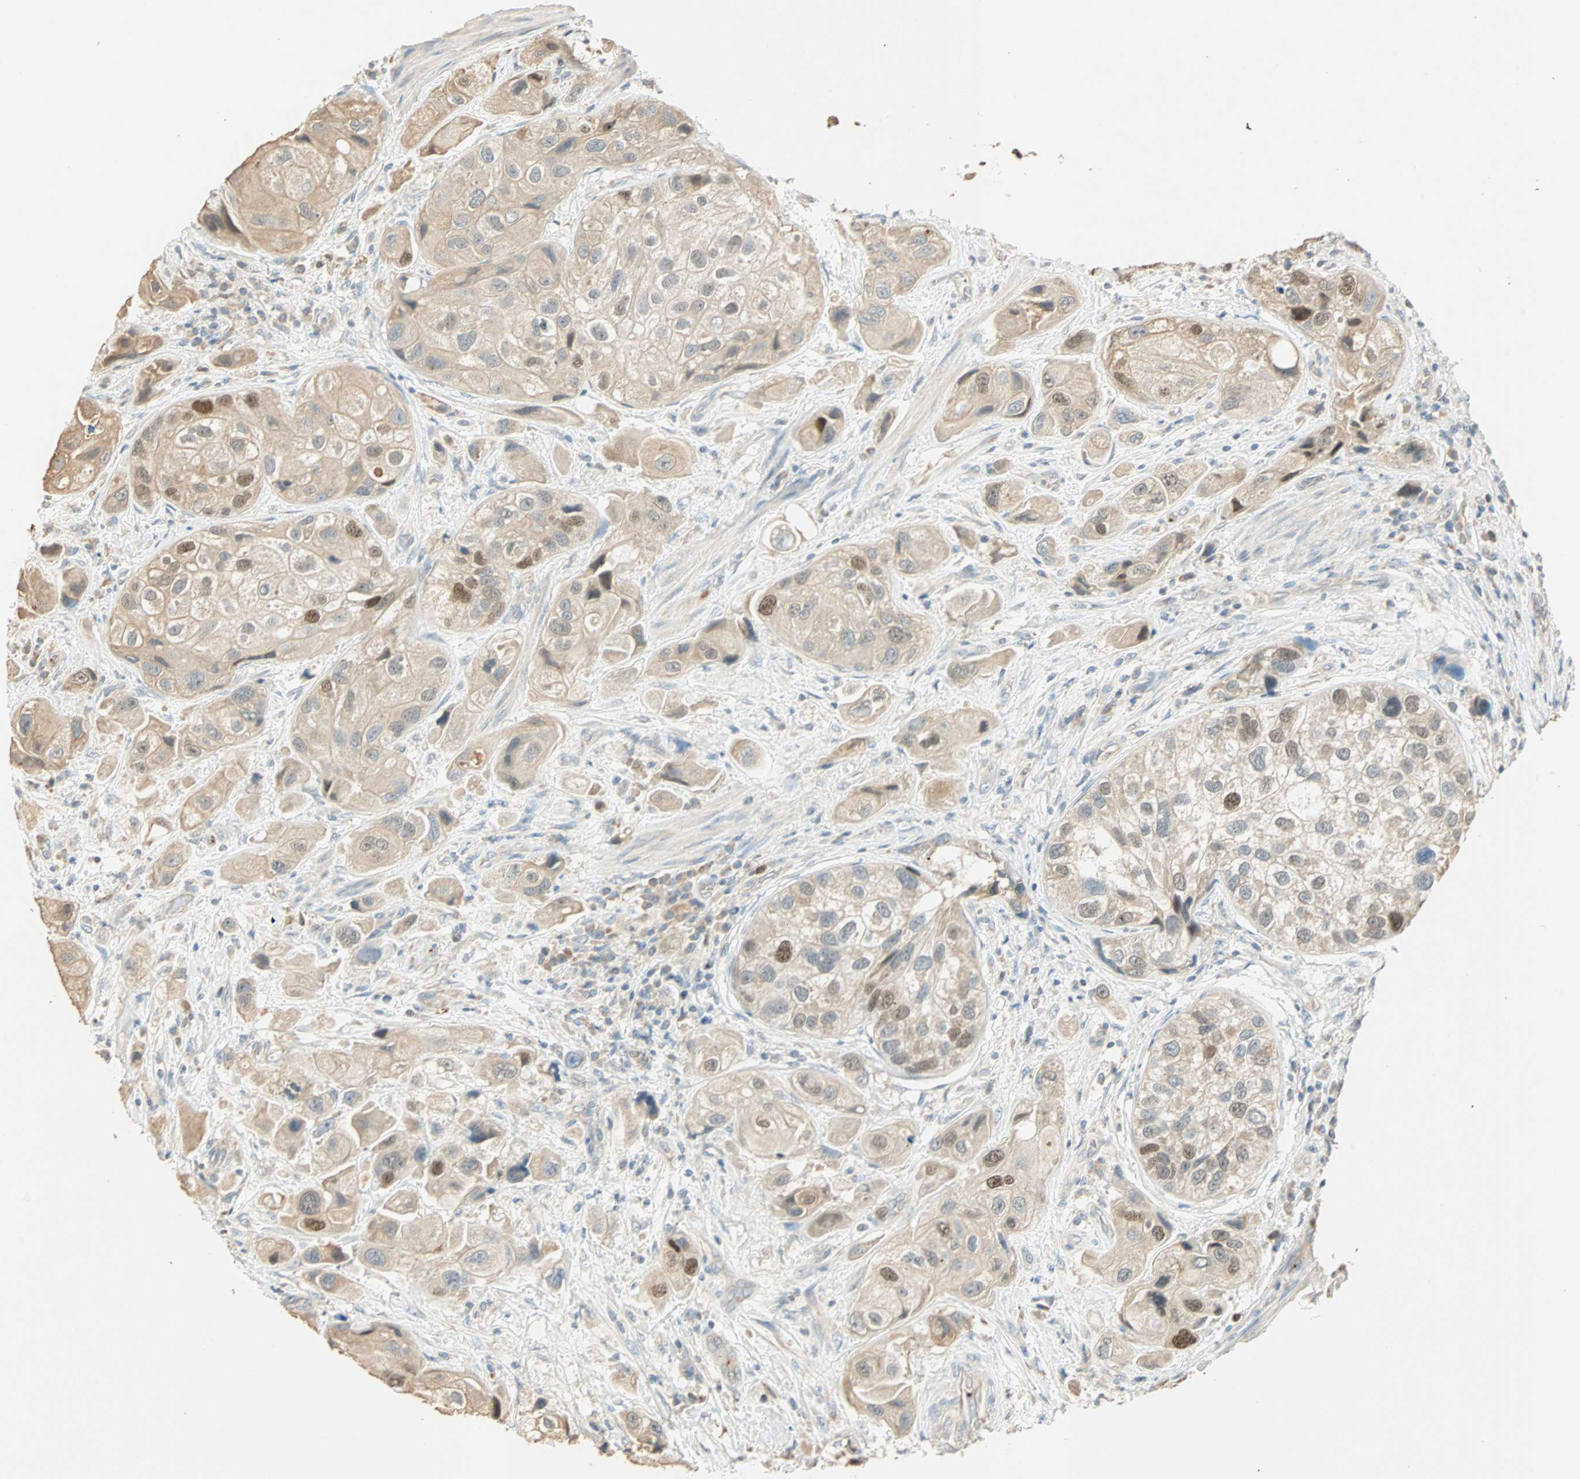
{"staining": {"intensity": "moderate", "quantity": "<25%", "location": "cytoplasmic/membranous,nuclear"}, "tissue": "urothelial cancer", "cell_type": "Tumor cells", "image_type": "cancer", "snomed": [{"axis": "morphology", "description": "Urothelial carcinoma, High grade"}, {"axis": "topography", "description": "Urinary bladder"}], "caption": "There is low levels of moderate cytoplasmic/membranous and nuclear expression in tumor cells of urothelial cancer, as demonstrated by immunohistochemical staining (brown color).", "gene": "RAD18", "patient": {"sex": "female", "age": 64}}